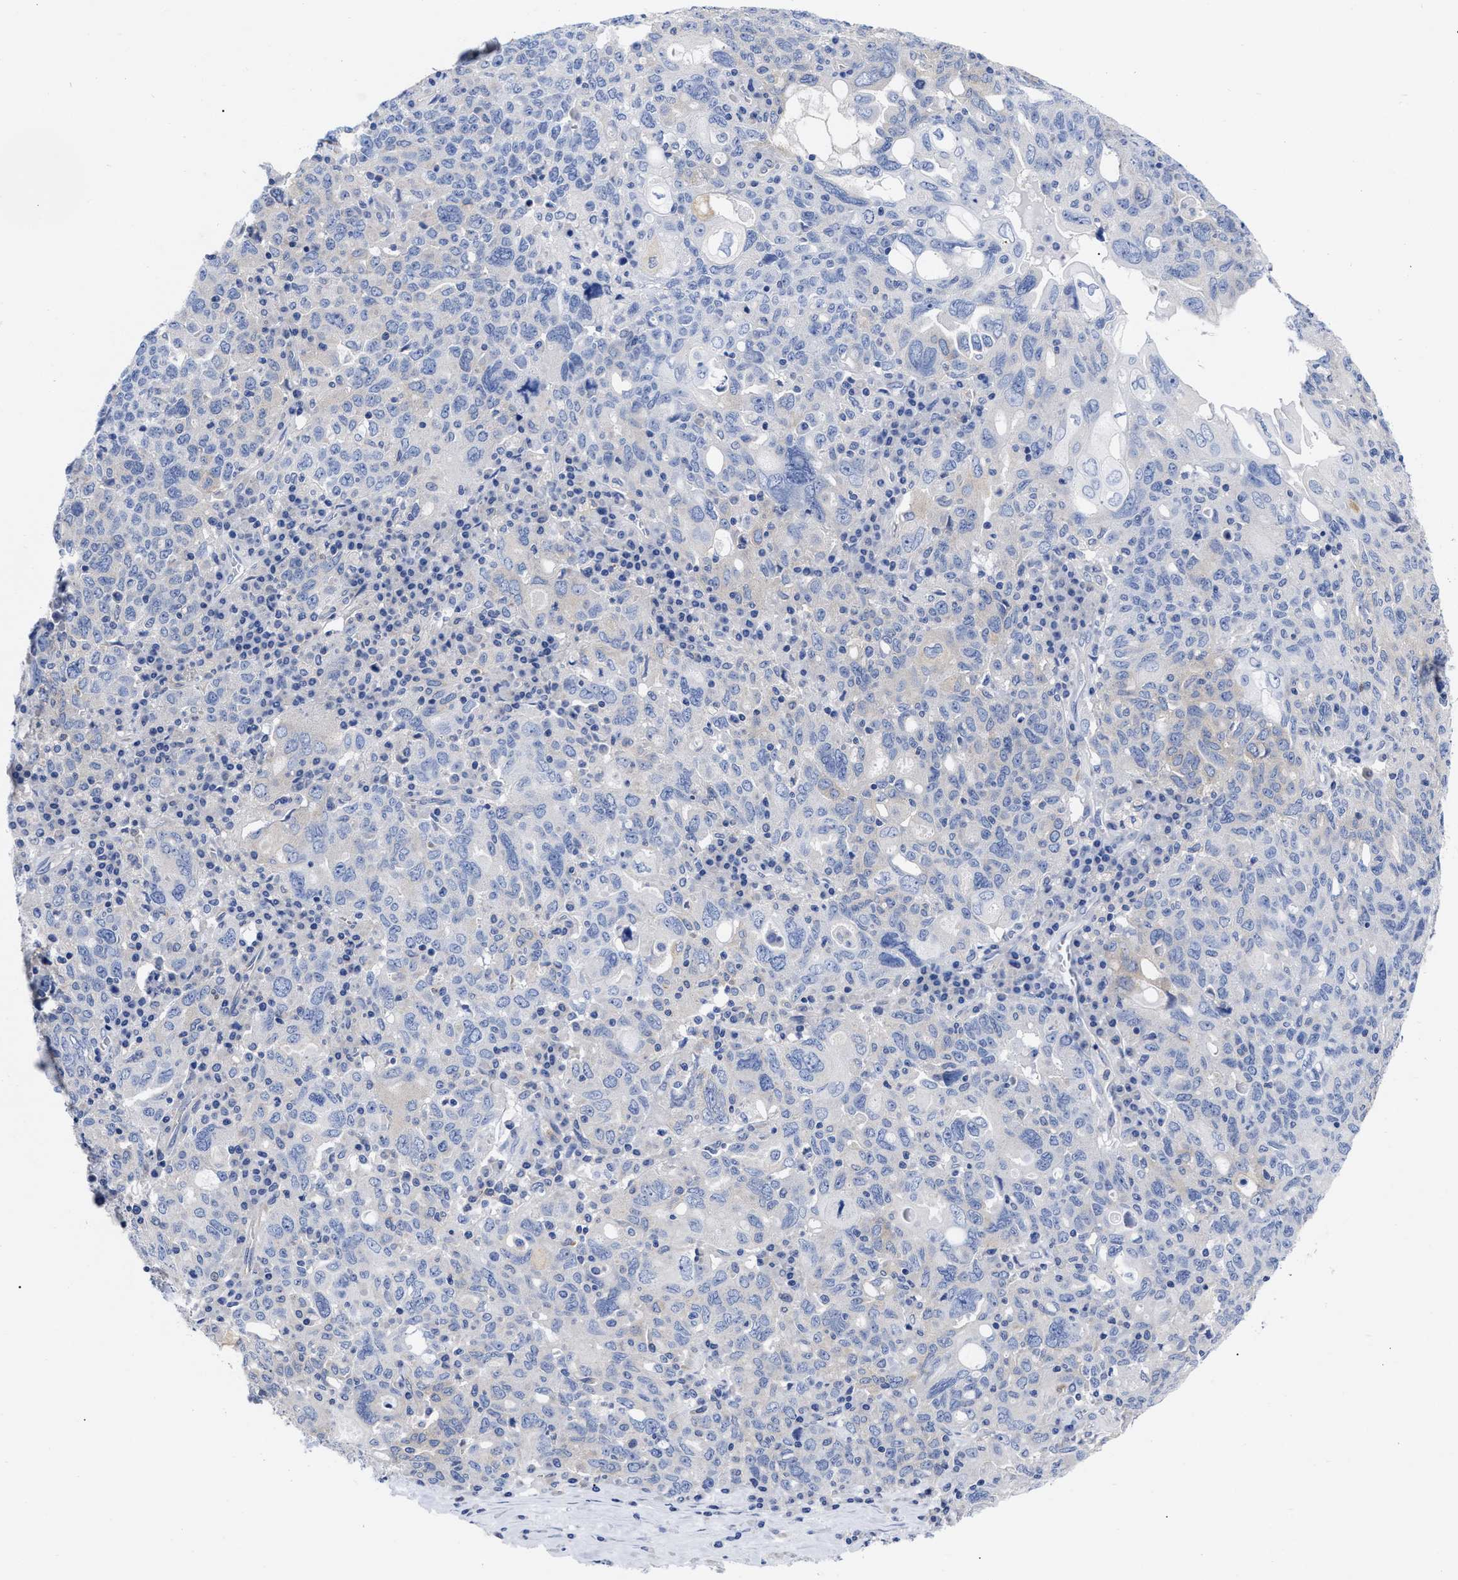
{"staining": {"intensity": "negative", "quantity": "none", "location": "none"}, "tissue": "ovarian cancer", "cell_type": "Tumor cells", "image_type": "cancer", "snomed": [{"axis": "morphology", "description": "Carcinoma, endometroid"}, {"axis": "topography", "description": "Ovary"}], "caption": "High magnification brightfield microscopy of endometroid carcinoma (ovarian) stained with DAB (brown) and counterstained with hematoxylin (blue): tumor cells show no significant expression.", "gene": "IRAG2", "patient": {"sex": "female", "age": 62}}